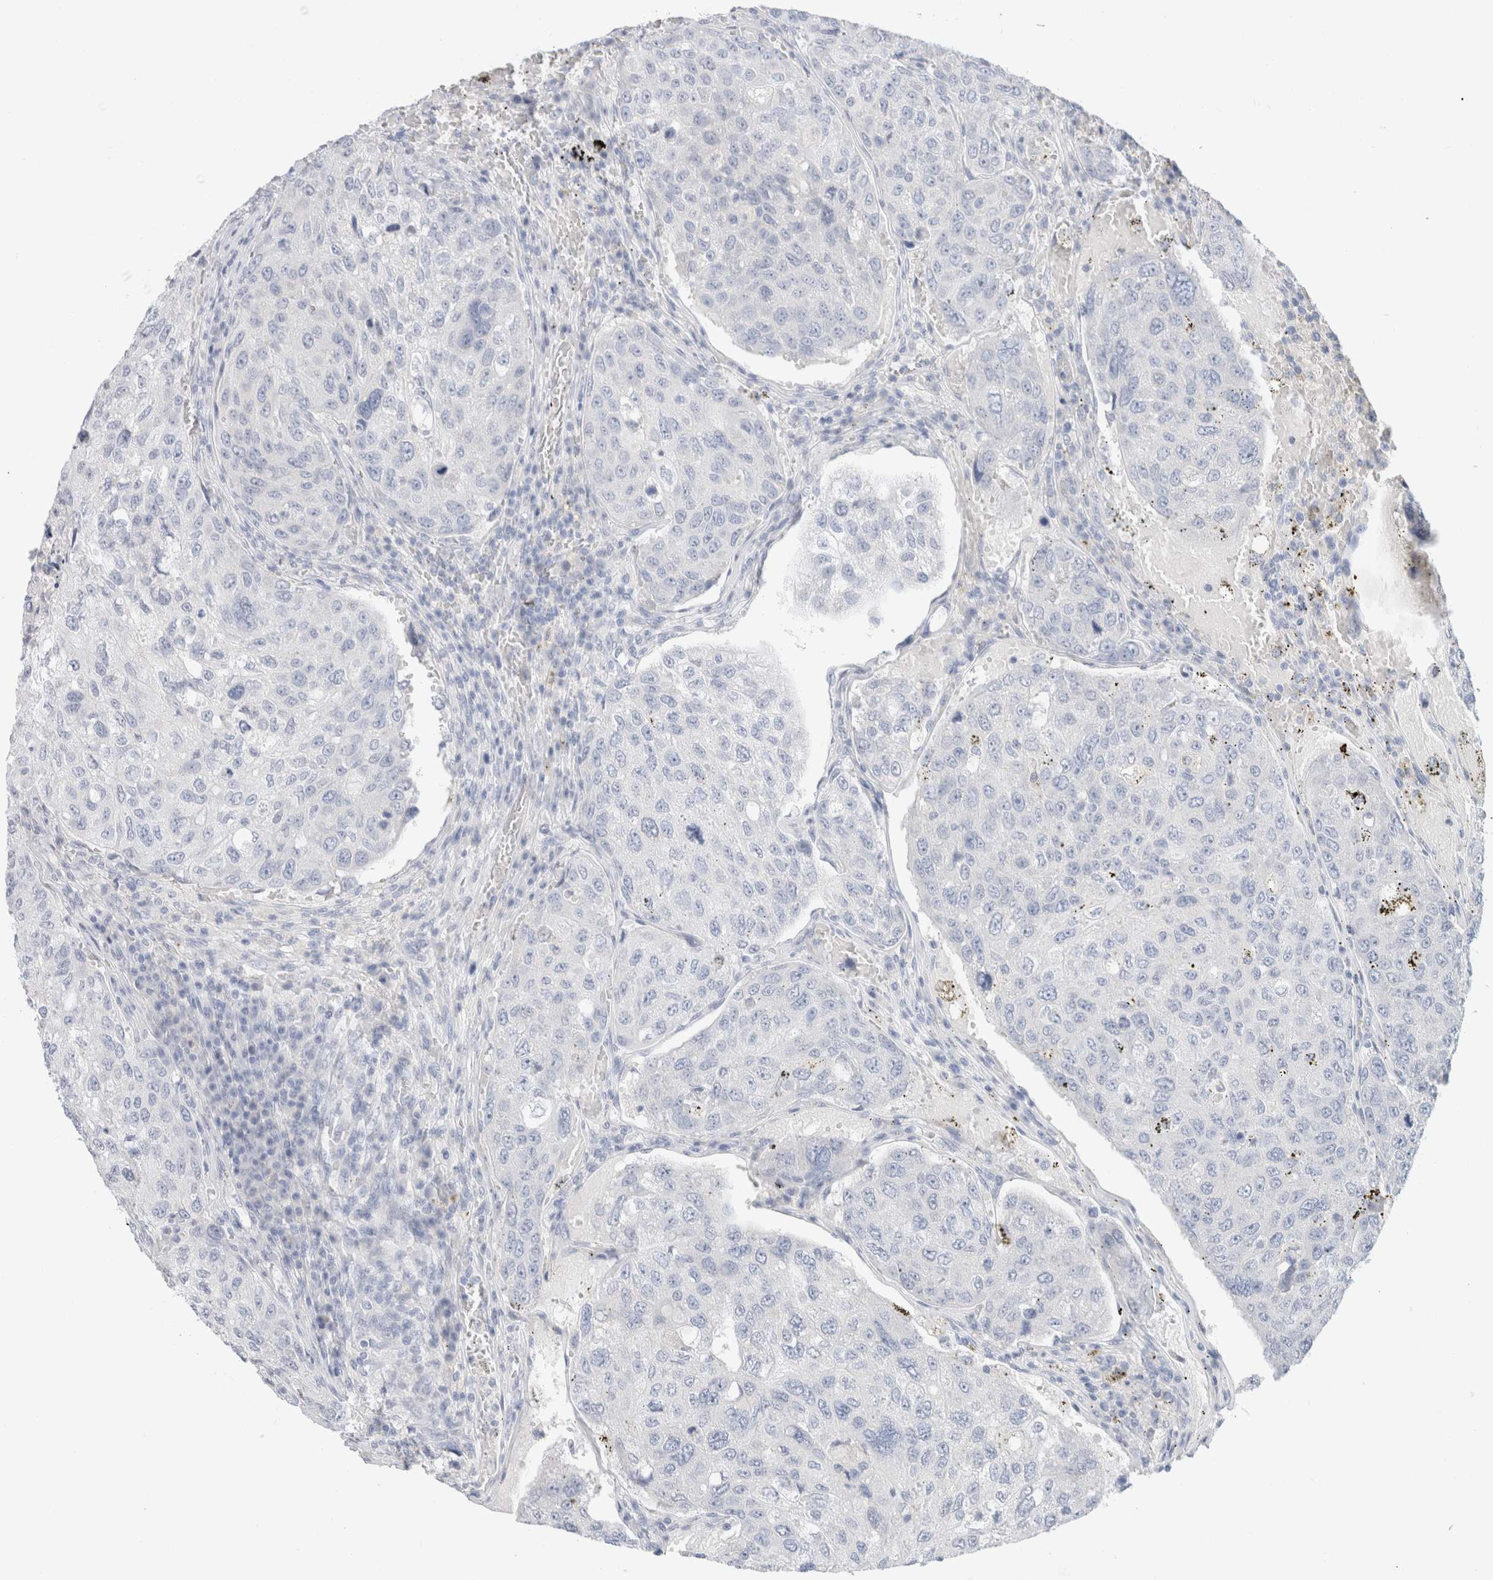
{"staining": {"intensity": "negative", "quantity": "none", "location": "none"}, "tissue": "urothelial cancer", "cell_type": "Tumor cells", "image_type": "cancer", "snomed": [{"axis": "morphology", "description": "Urothelial carcinoma, High grade"}, {"axis": "topography", "description": "Lymph node"}, {"axis": "topography", "description": "Urinary bladder"}], "caption": "Tumor cells are negative for protein expression in human urothelial carcinoma (high-grade).", "gene": "CPQ", "patient": {"sex": "male", "age": 51}}